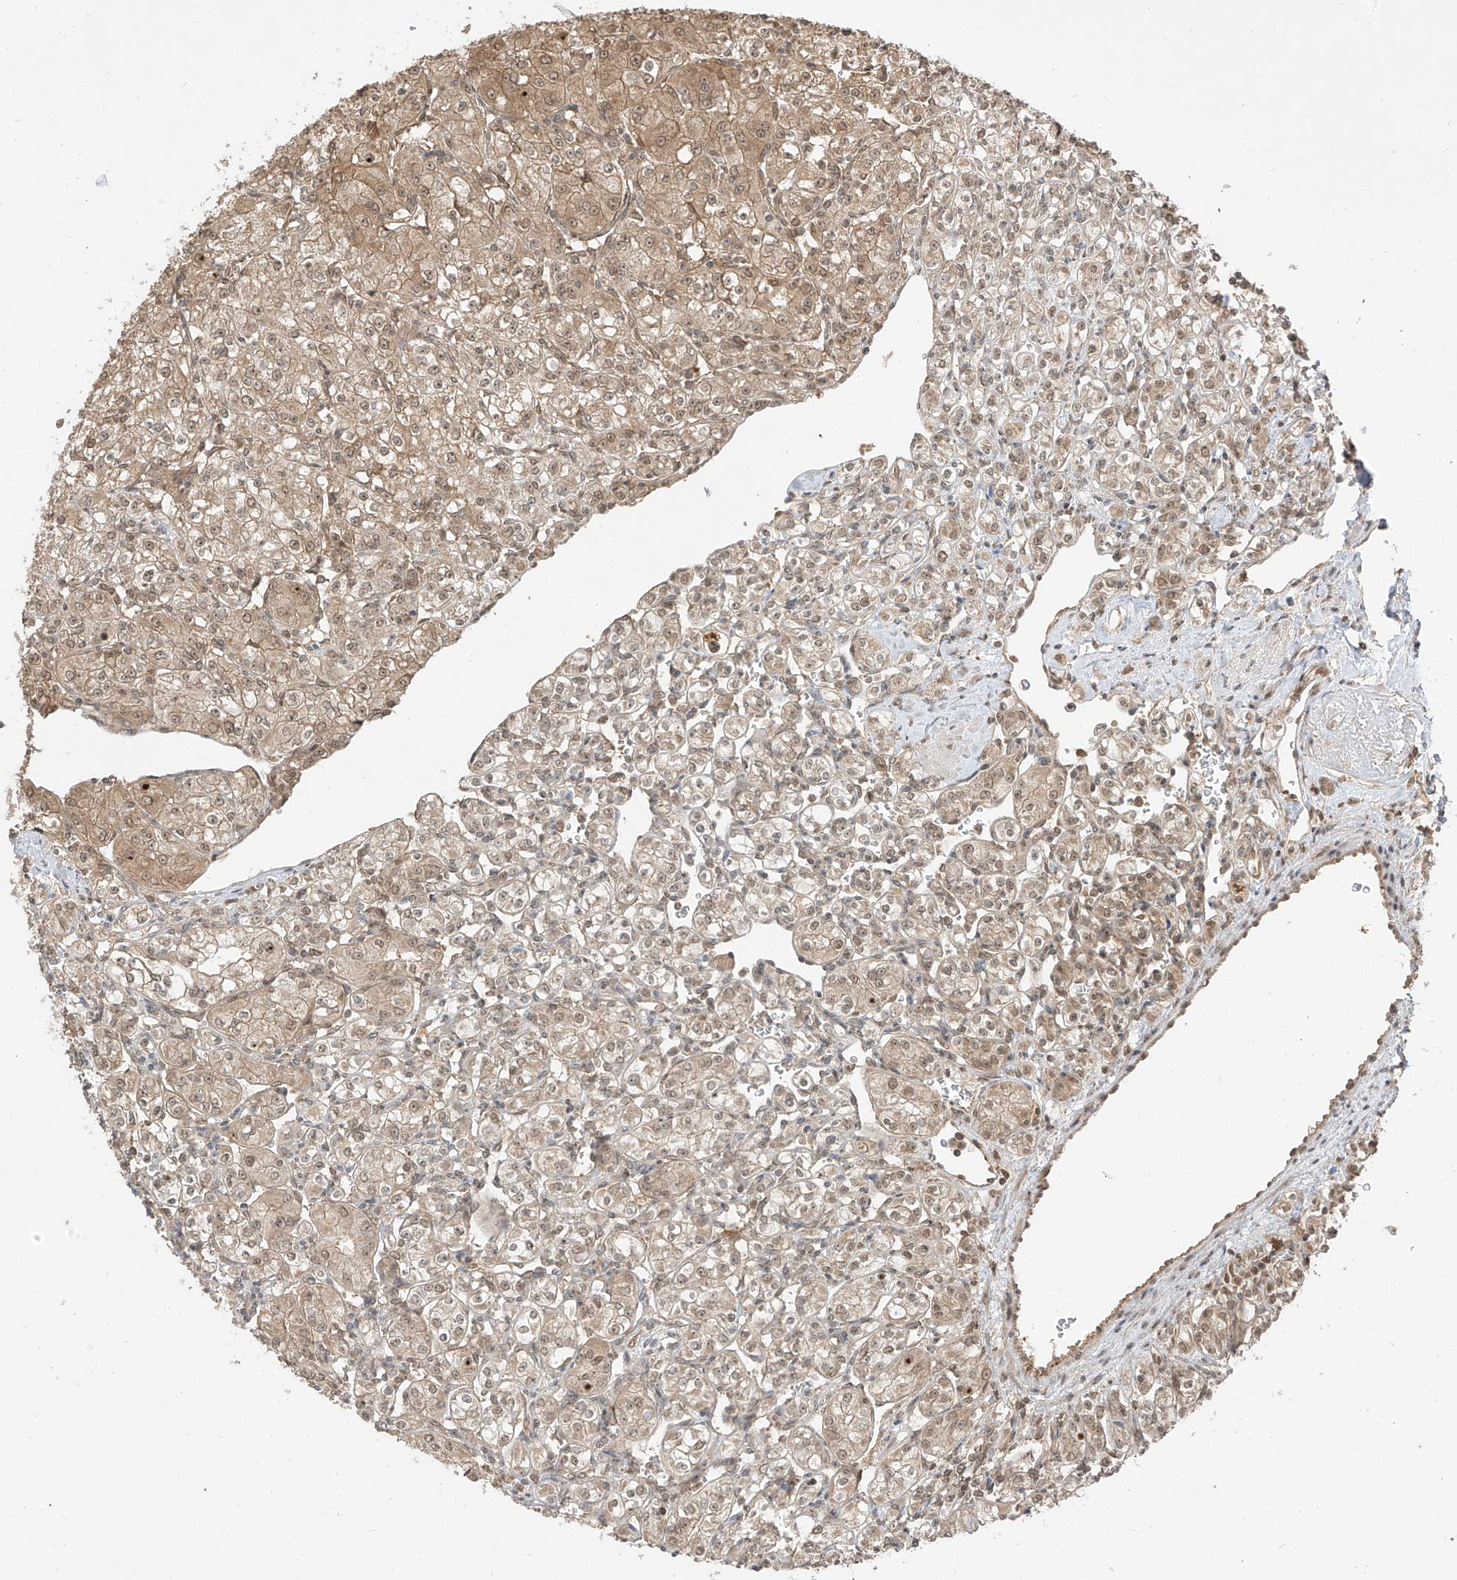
{"staining": {"intensity": "weak", "quantity": ">75%", "location": "cytoplasmic/membranous,nuclear"}, "tissue": "renal cancer", "cell_type": "Tumor cells", "image_type": "cancer", "snomed": [{"axis": "morphology", "description": "Adenocarcinoma, NOS"}, {"axis": "topography", "description": "Kidney"}], "caption": "Tumor cells reveal low levels of weak cytoplasmic/membranous and nuclear positivity in about >75% of cells in human renal cancer (adenocarcinoma).", "gene": "LCOR", "patient": {"sex": "male", "age": 77}}